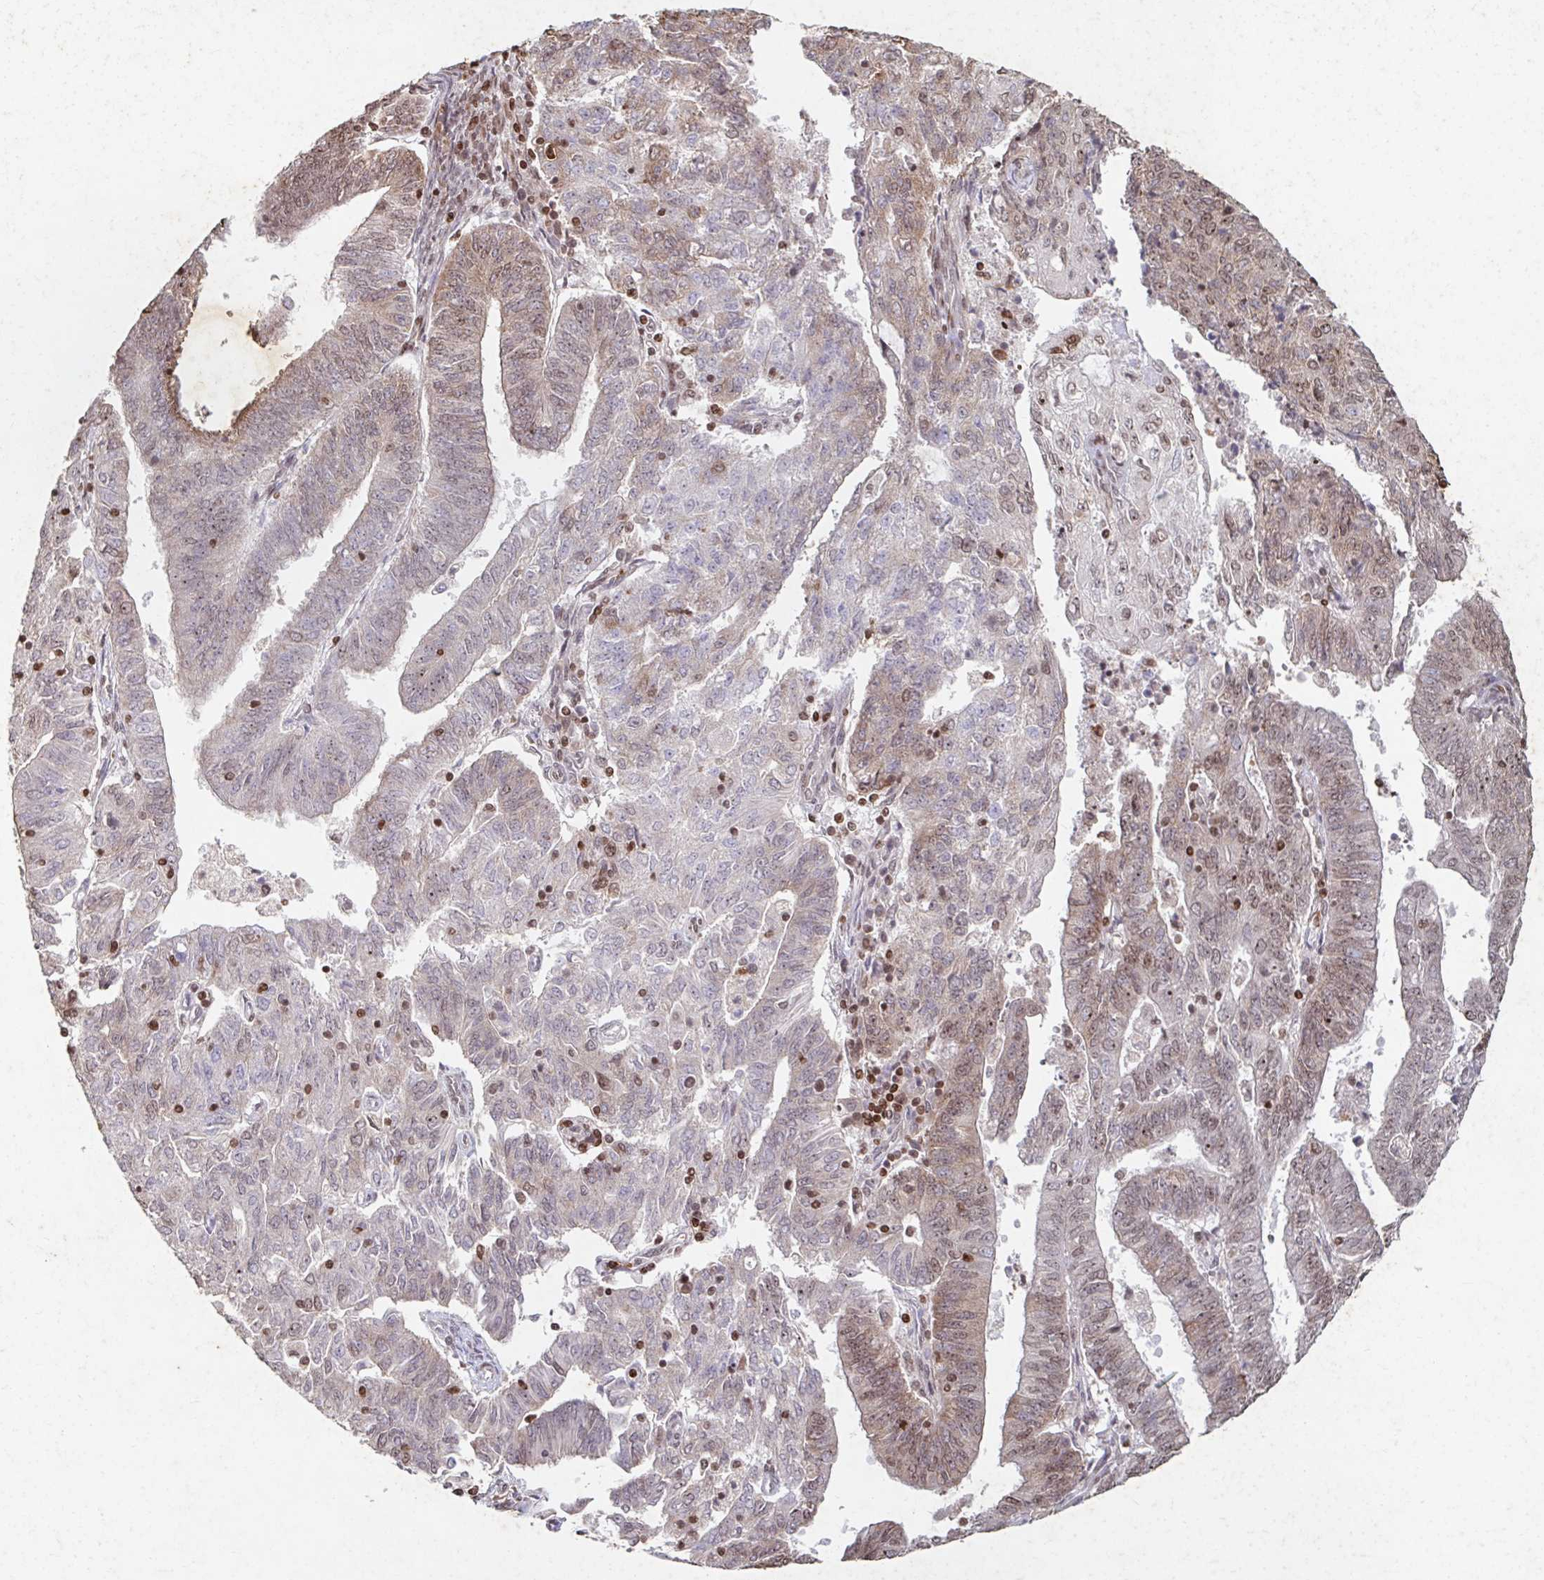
{"staining": {"intensity": "weak", "quantity": "25%-75%", "location": "cytoplasmic/membranous,nuclear"}, "tissue": "endometrial cancer", "cell_type": "Tumor cells", "image_type": "cancer", "snomed": [{"axis": "morphology", "description": "Adenocarcinoma, NOS"}, {"axis": "topography", "description": "Endometrium"}], "caption": "This is an image of immunohistochemistry (IHC) staining of adenocarcinoma (endometrial), which shows weak positivity in the cytoplasmic/membranous and nuclear of tumor cells.", "gene": "C19orf53", "patient": {"sex": "female", "age": 82}}